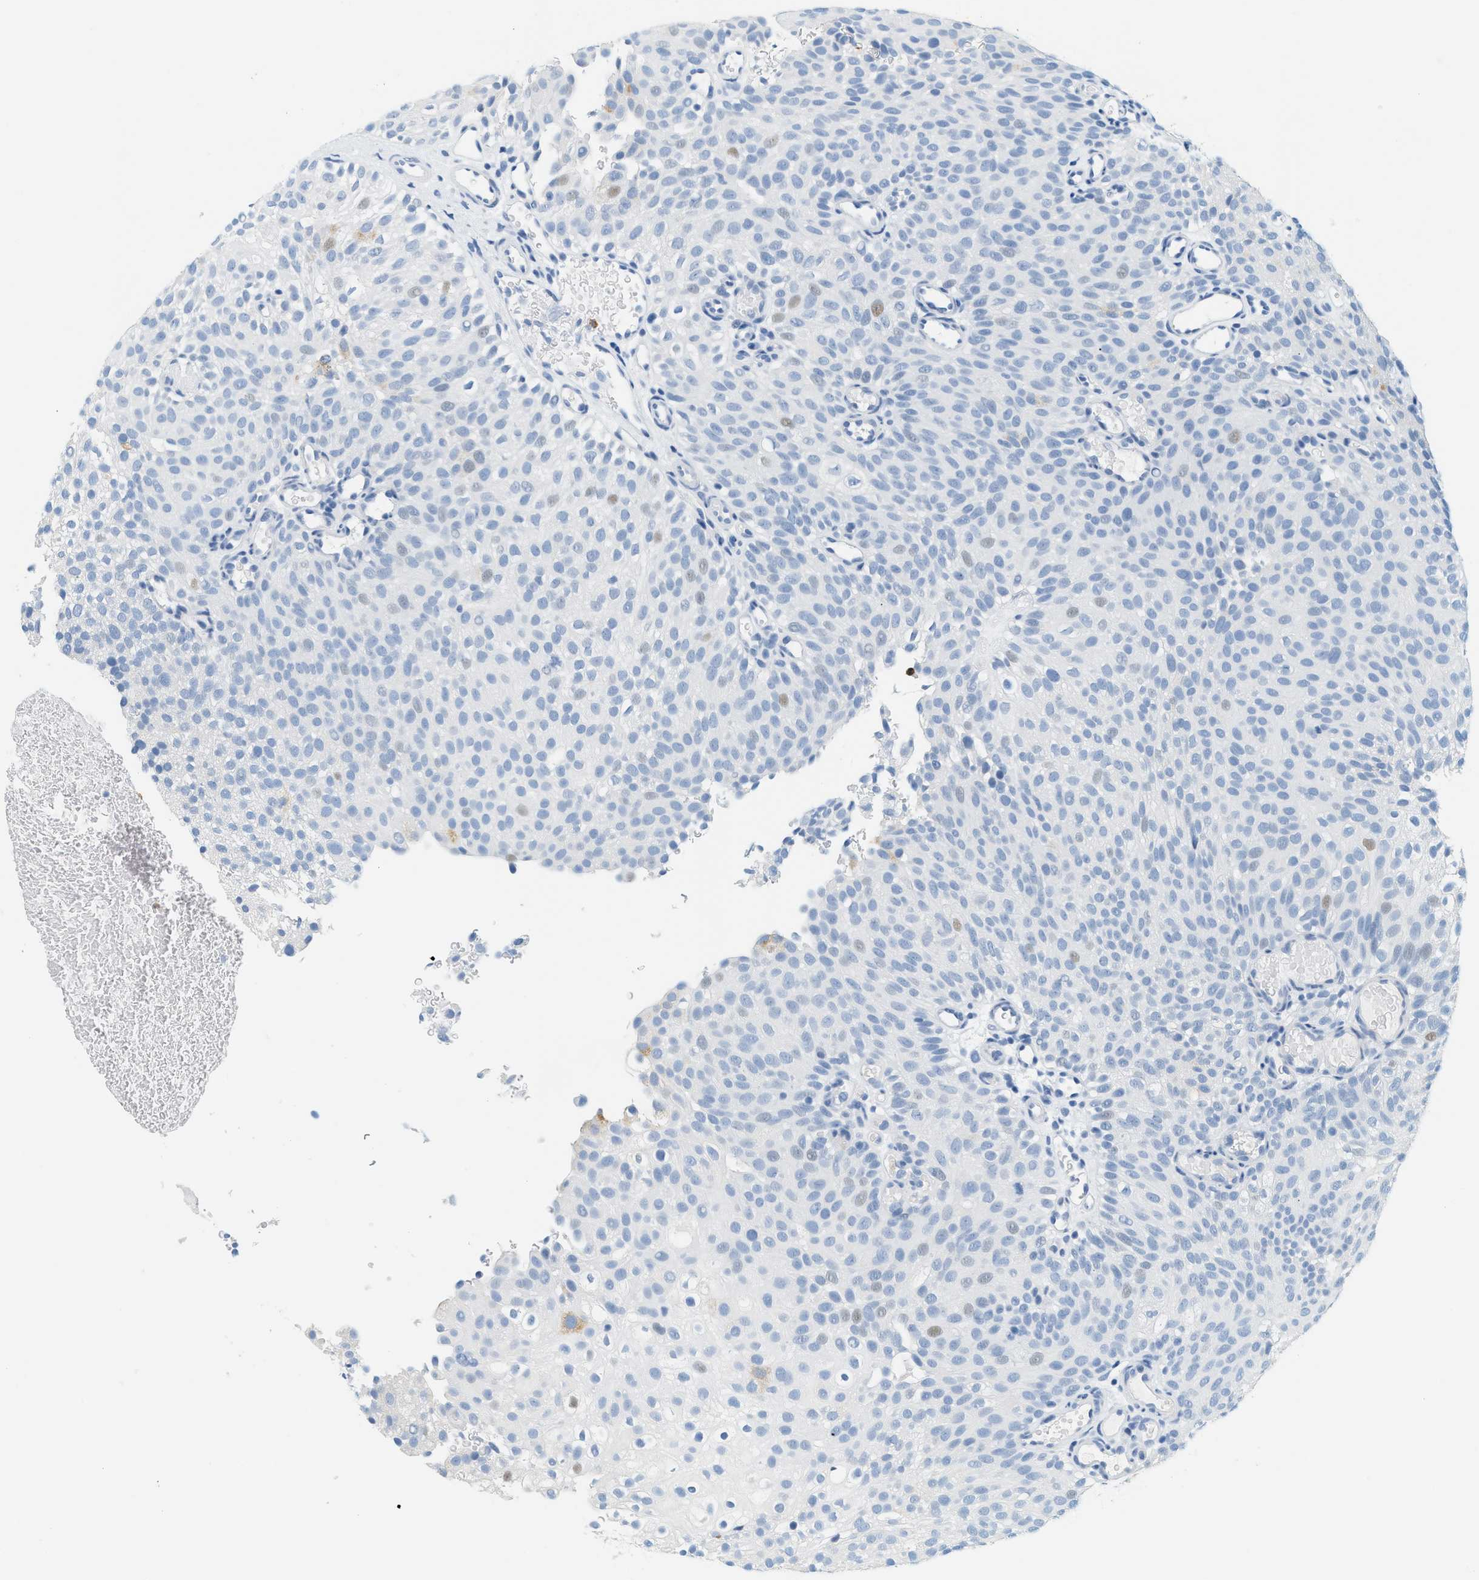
{"staining": {"intensity": "negative", "quantity": "none", "location": "none"}, "tissue": "urothelial cancer", "cell_type": "Tumor cells", "image_type": "cancer", "snomed": [{"axis": "morphology", "description": "Urothelial carcinoma, Low grade"}, {"axis": "topography", "description": "Urinary bladder"}], "caption": "There is no significant expression in tumor cells of urothelial cancer.", "gene": "LCN2", "patient": {"sex": "male", "age": 78}}